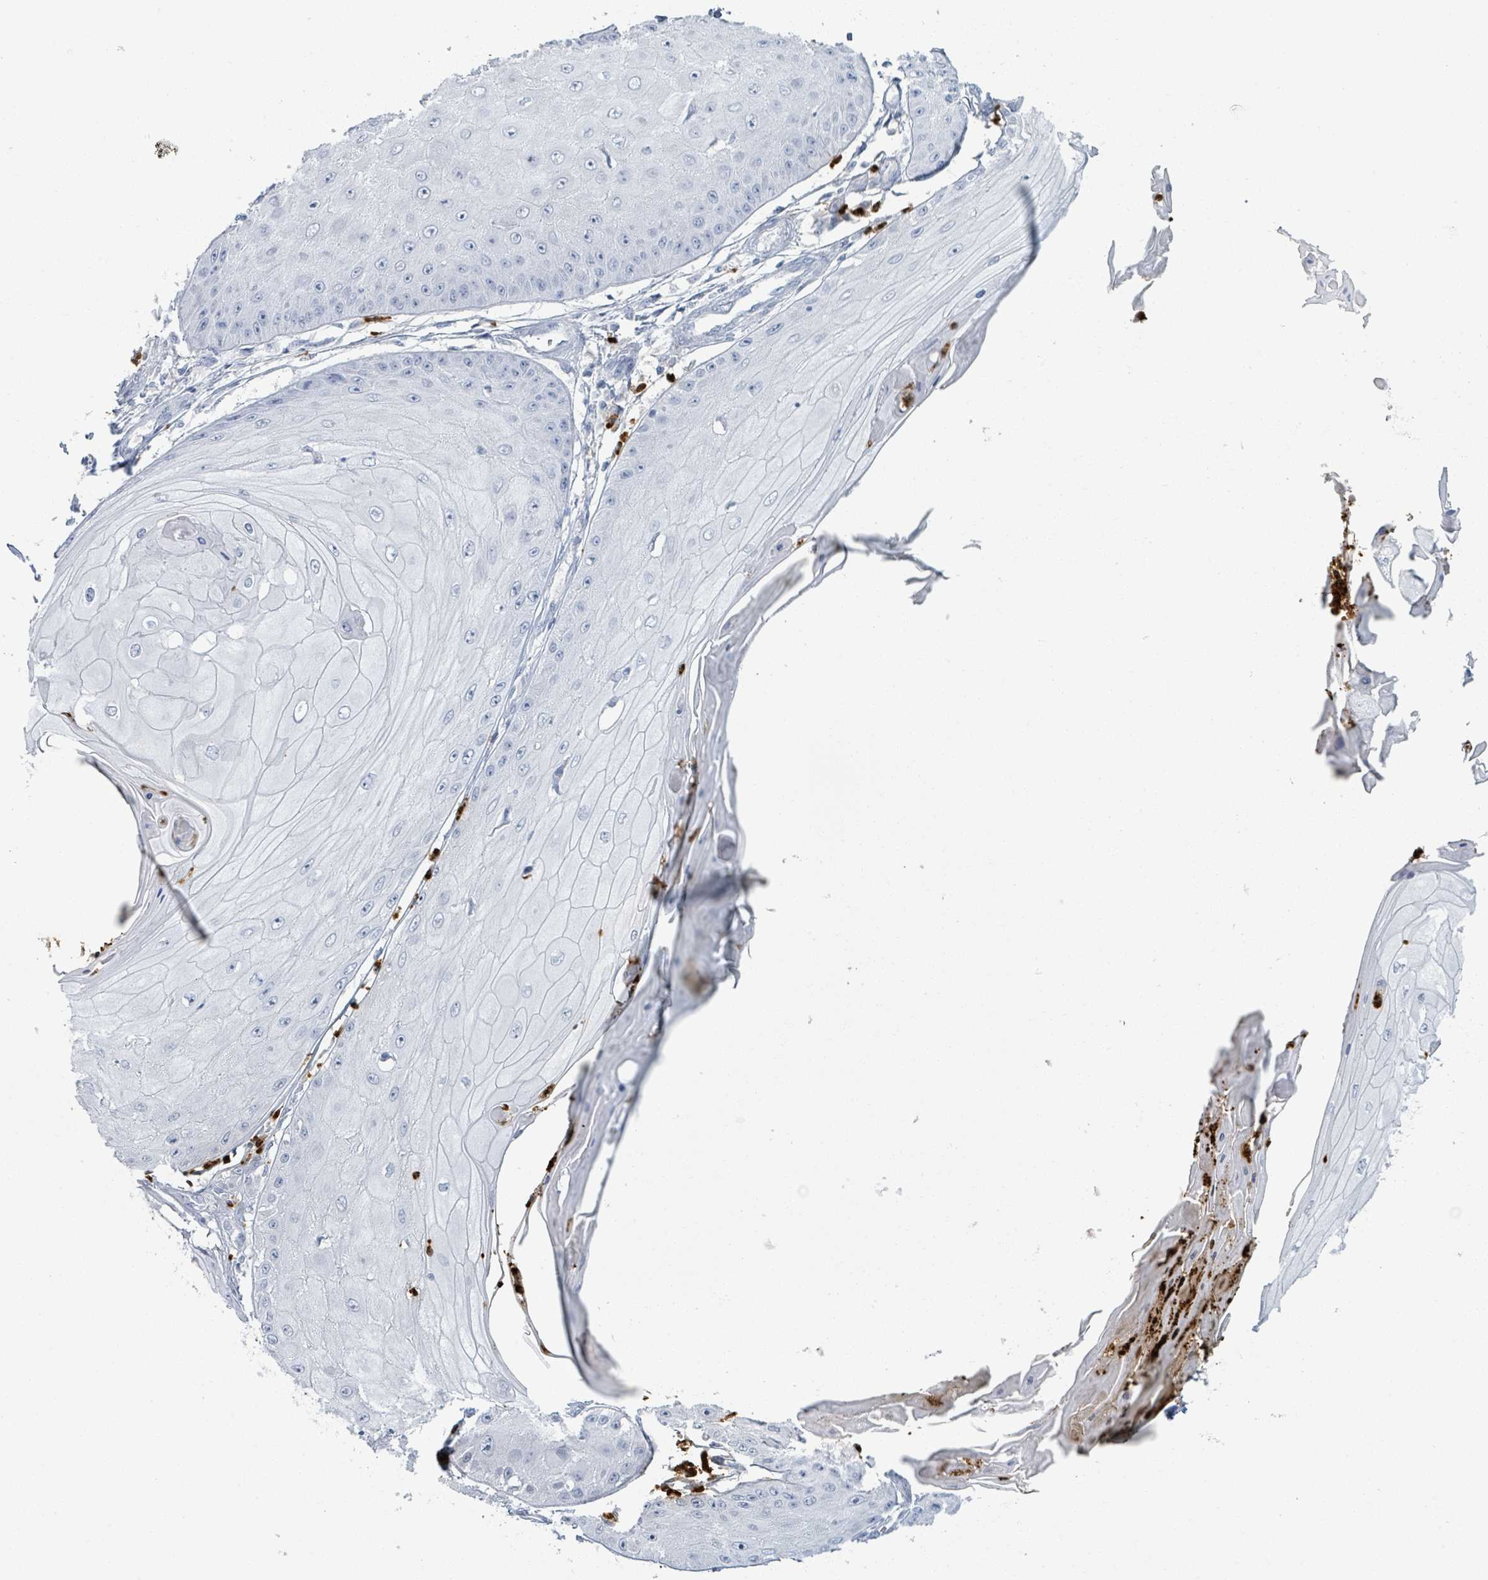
{"staining": {"intensity": "negative", "quantity": "none", "location": "none"}, "tissue": "skin cancer", "cell_type": "Tumor cells", "image_type": "cancer", "snomed": [{"axis": "morphology", "description": "Squamous cell carcinoma, NOS"}, {"axis": "topography", "description": "Skin"}], "caption": "A high-resolution histopathology image shows IHC staining of skin cancer, which reveals no significant positivity in tumor cells. The staining was performed using DAB to visualize the protein expression in brown, while the nuclei were stained in blue with hematoxylin (Magnification: 20x).", "gene": "DEFA4", "patient": {"sex": "male", "age": 70}}